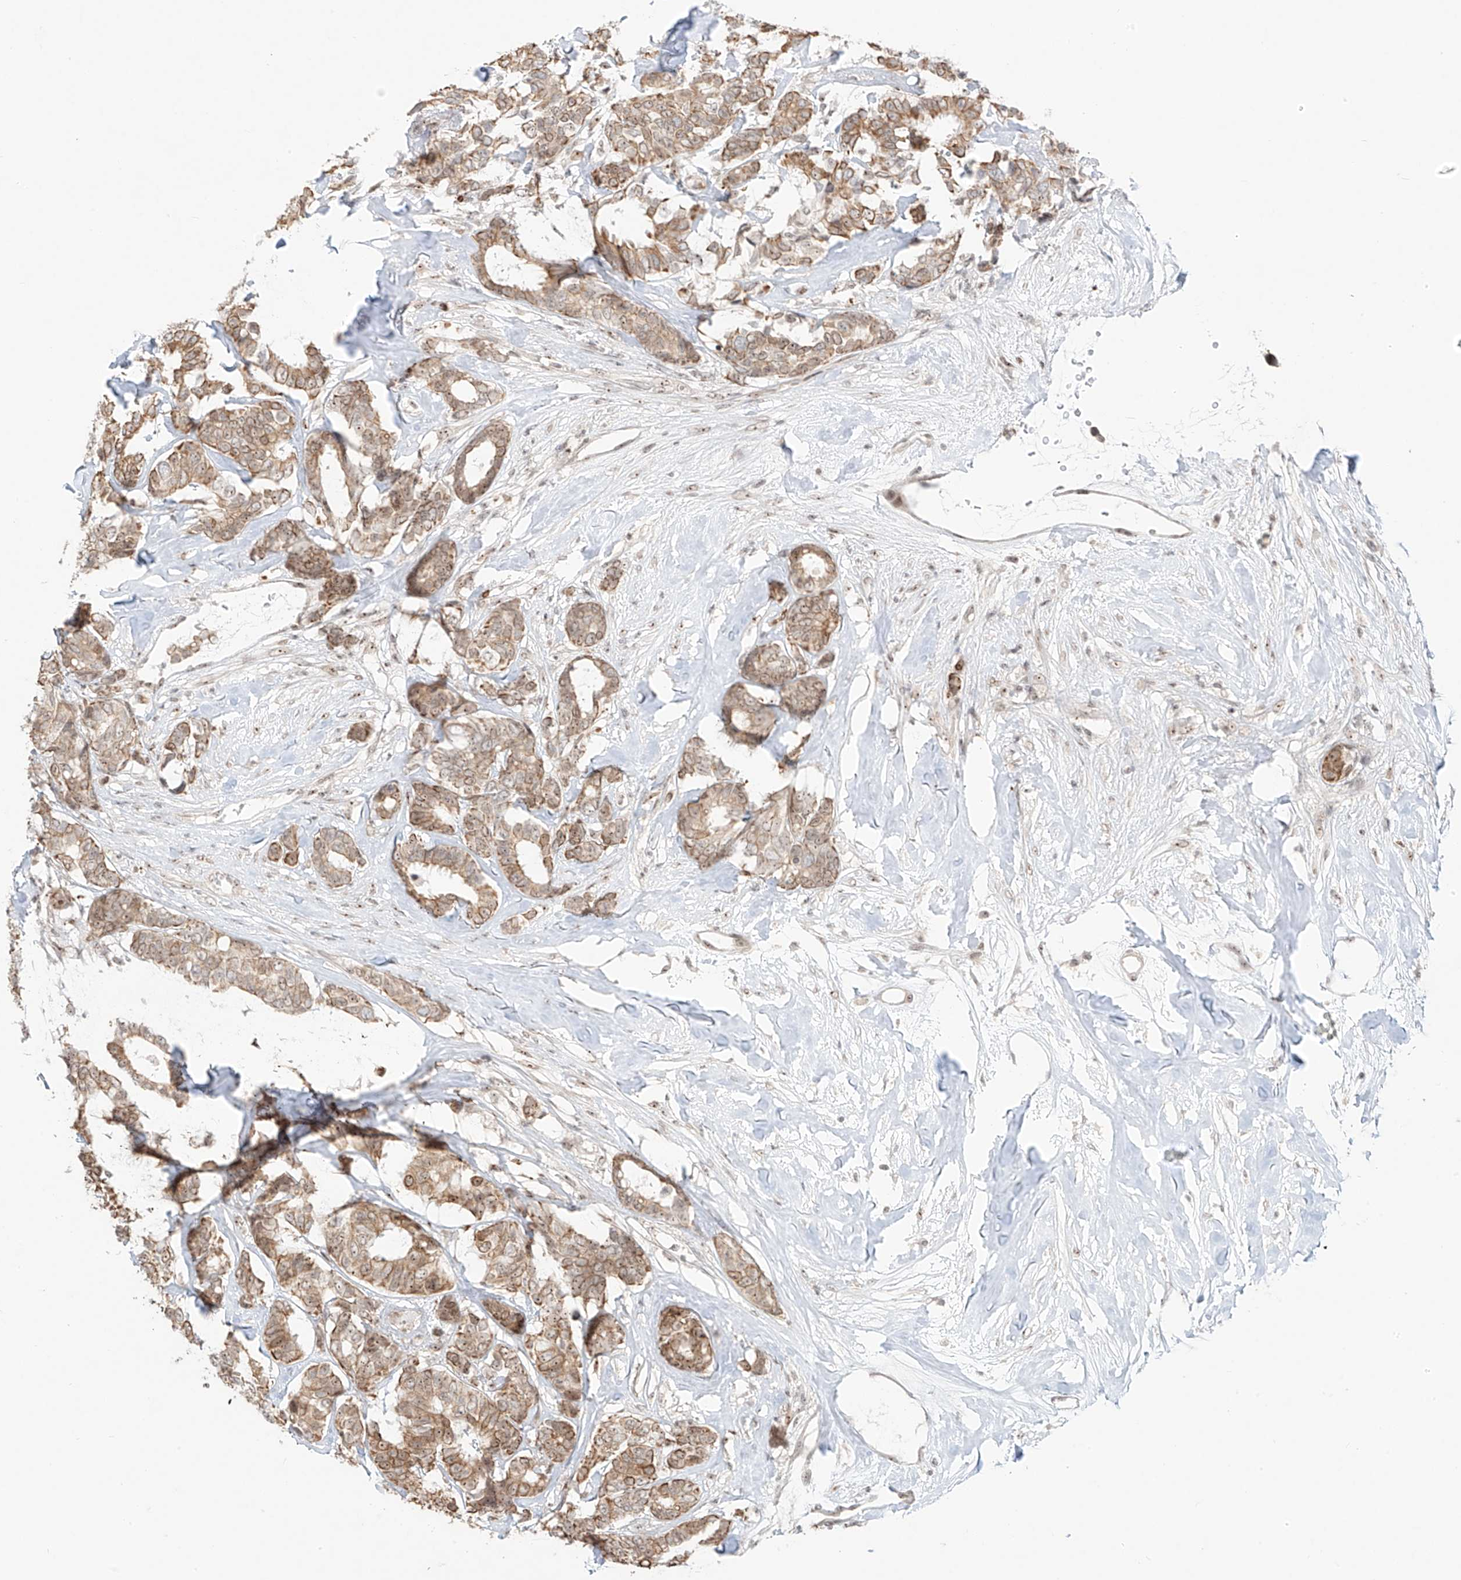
{"staining": {"intensity": "moderate", "quantity": ">75%", "location": "cytoplasmic/membranous,nuclear"}, "tissue": "breast cancer", "cell_type": "Tumor cells", "image_type": "cancer", "snomed": [{"axis": "morphology", "description": "Duct carcinoma"}, {"axis": "topography", "description": "Breast"}], "caption": "Tumor cells exhibit medium levels of moderate cytoplasmic/membranous and nuclear staining in about >75% of cells in human breast cancer (infiltrating ductal carcinoma). (DAB (3,3'-diaminobenzidine) = brown stain, brightfield microscopy at high magnification).", "gene": "ZNF512", "patient": {"sex": "female", "age": 87}}